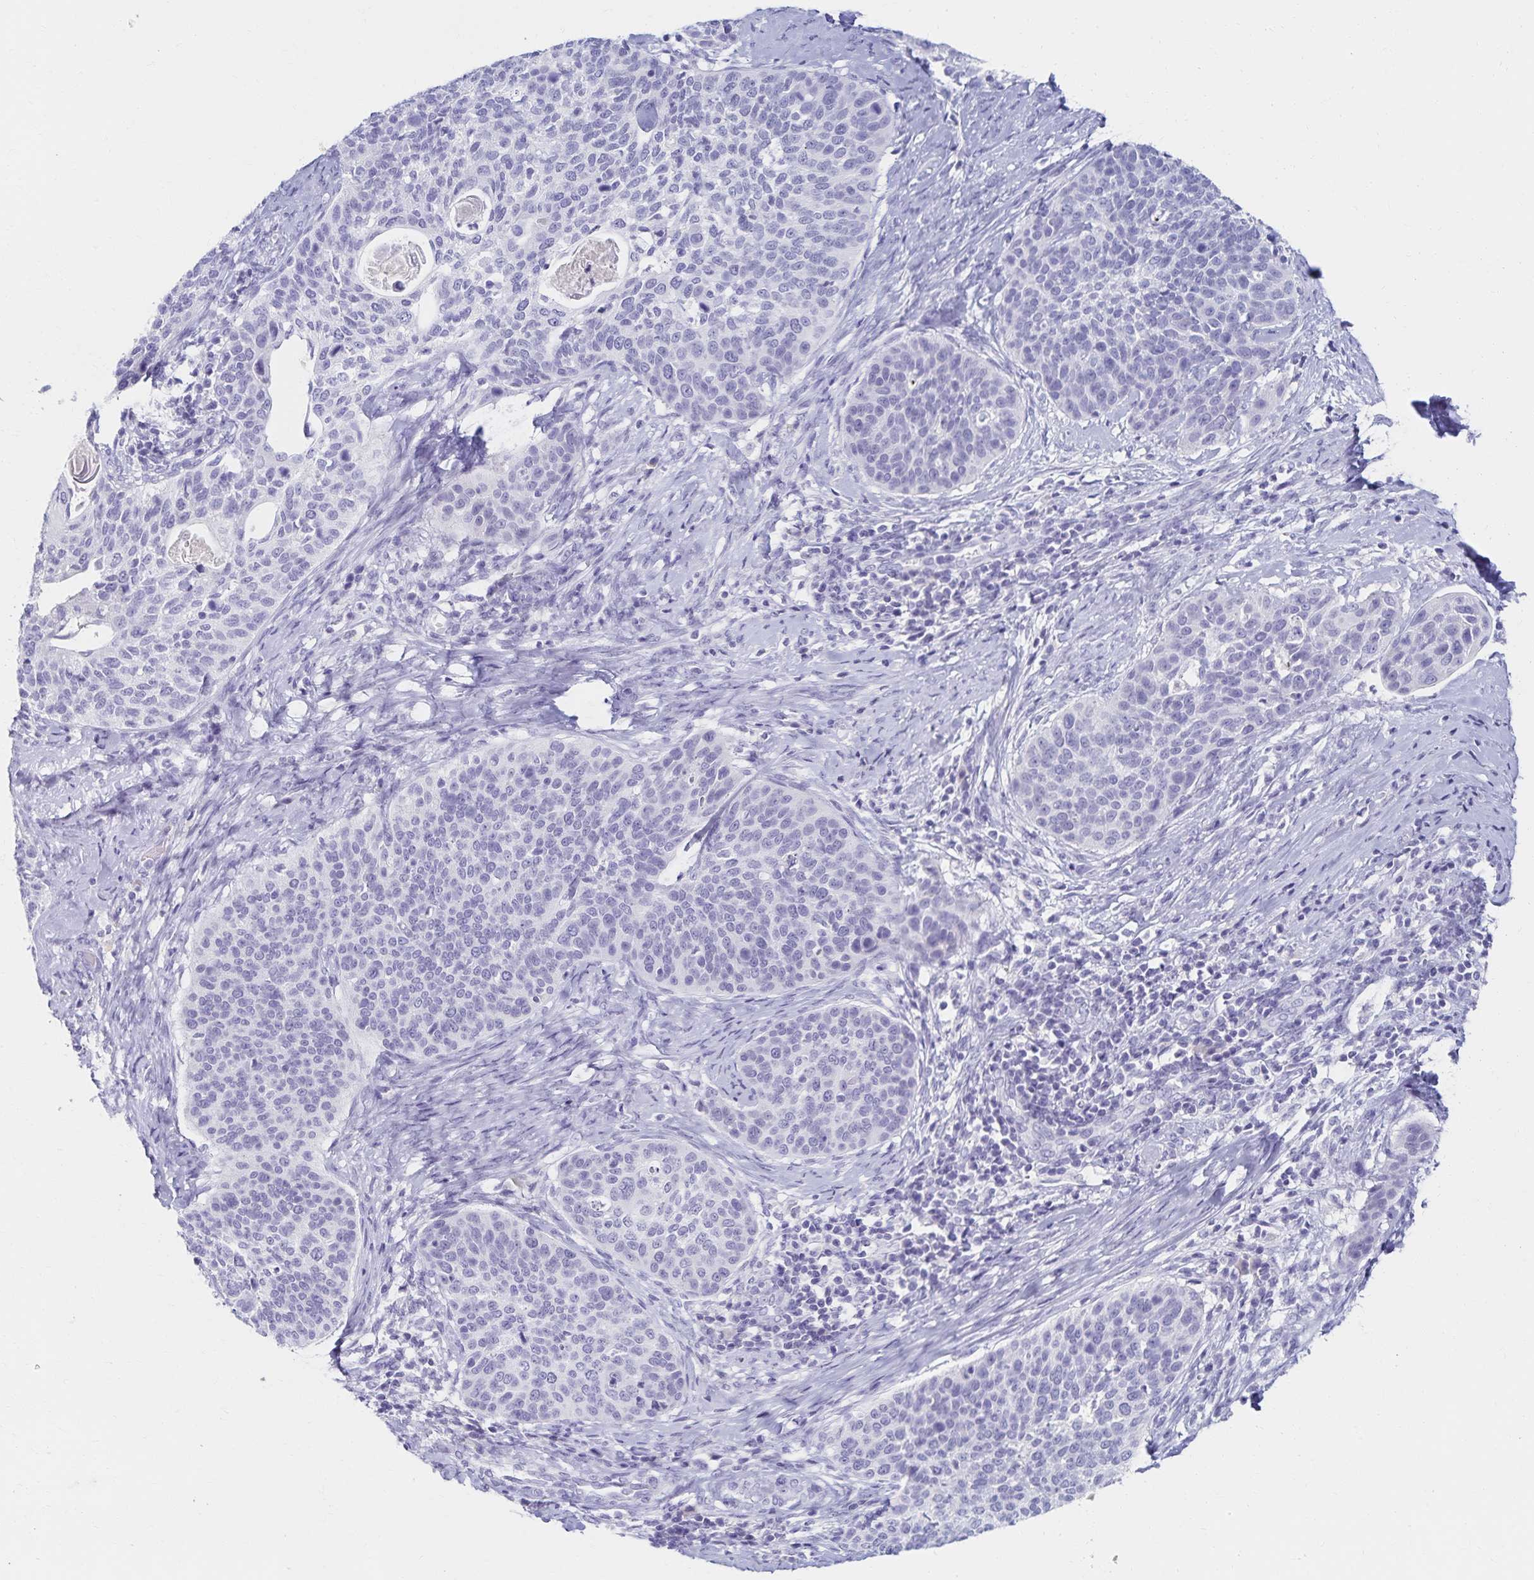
{"staining": {"intensity": "negative", "quantity": "none", "location": "none"}, "tissue": "cervical cancer", "cell_type": "Tumor cells", "image_type": "cancer", "snomed": [{"axis": "morphology", "description": "Squamous cell carcinoma, NOS"}, {"axis": "topography", "description": "Cervix"}], "caption": "Immunohistochemistry (IHC) of human squamous cell carcinoma (cervical) exhibits no expression in tumor cells.", "gene": "C2orf50", "patient": {"sex": "female", "age": 69}}